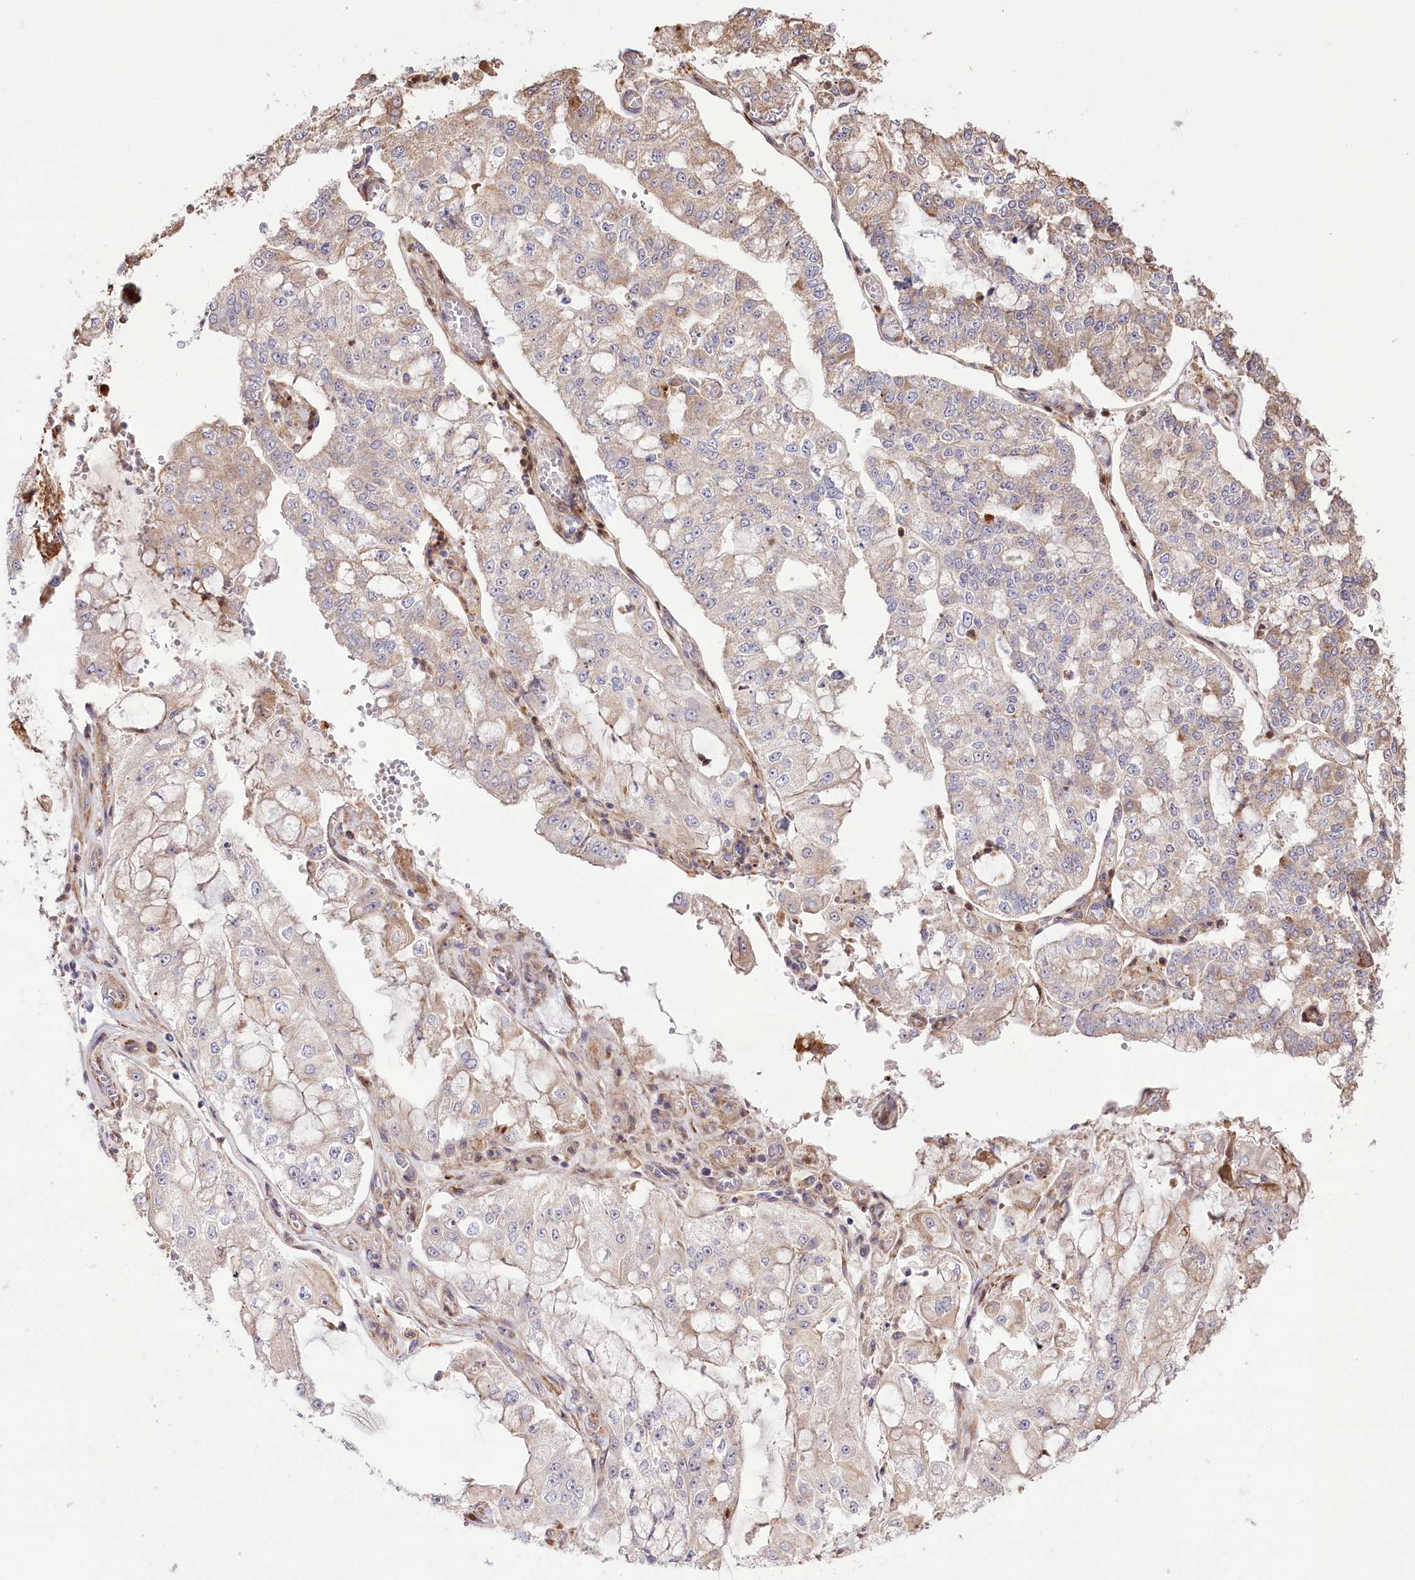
{"staining": {"intensity": "weak", "quantity": "<25%", "location": "cytoplasmic/membranous"}, "tissue": "stomach cancer", "cell_type": "Tumor cells", "image_type": "cancer", "snomed": [{"axis": "morphology", "description": "Adenocarcinoma, NOS"}, {"axis": "topography", "description": "Stomach"}], "caption": "This is an immunohistochemistry (IHC) photomicrograph of human stomach cancer. There is no expression in tumor cells.", "gene": "RNF24", "patient": {"sex": "male", "age": 76}}